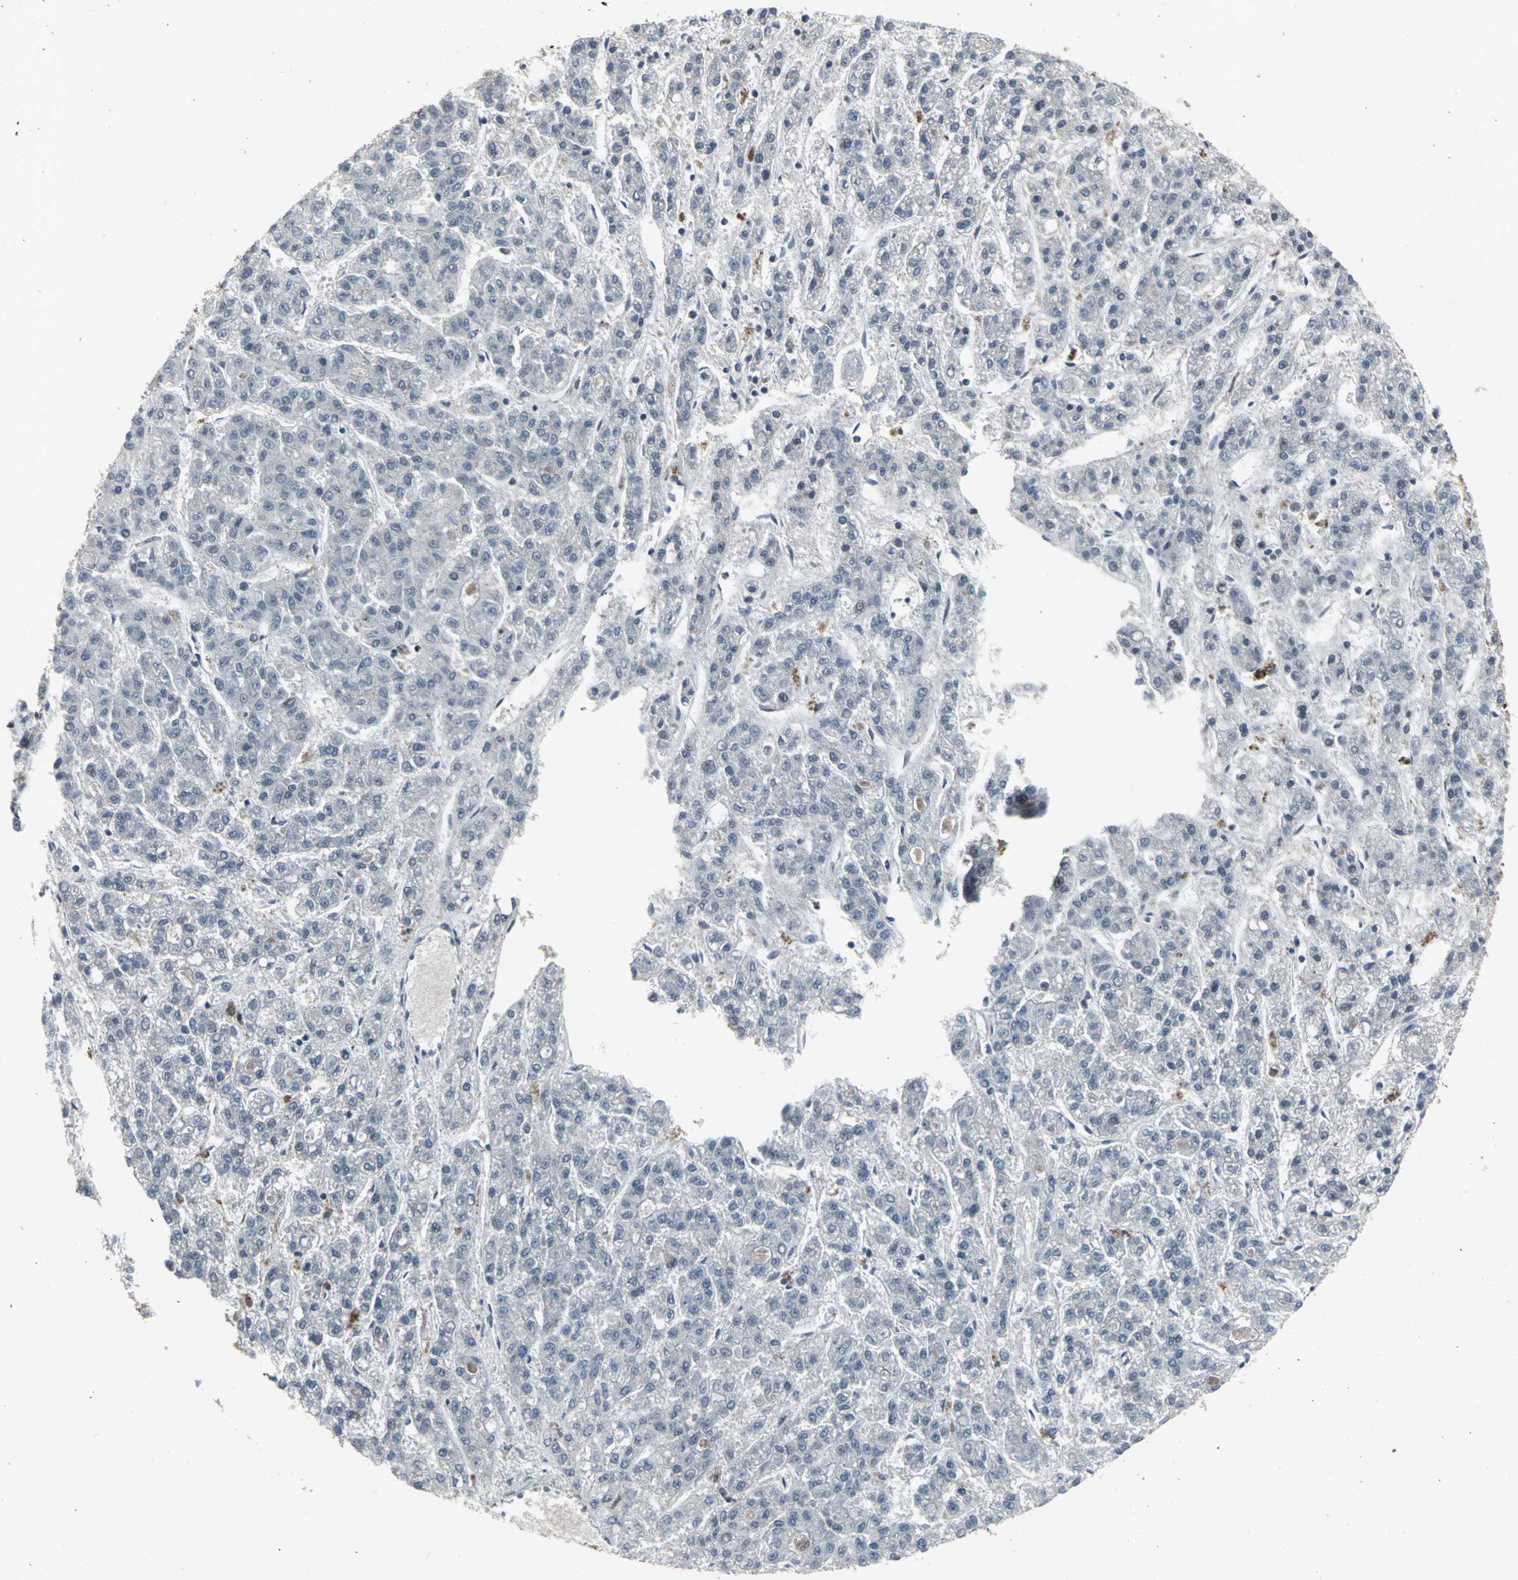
{"staining": {"intensity": "negative", "quantity": "none", "location": "none"}, "tissue": "liver cancer", "cell_type": "Tumor cells", "image_type": "cancer", "snomed": [{"axis": "morphology", "description": "Carcinoma, Hepatocellular, NOS"}, {"axis": "topography", "description": "Liver"}], "caption": "A high-resolution image shows immunohistochemistry (IHC) staining of liver cancer, which reveals no significant expression in tumor cells.", "gene": "BMP4", "patient": {"sex": "male", "age": 70}}